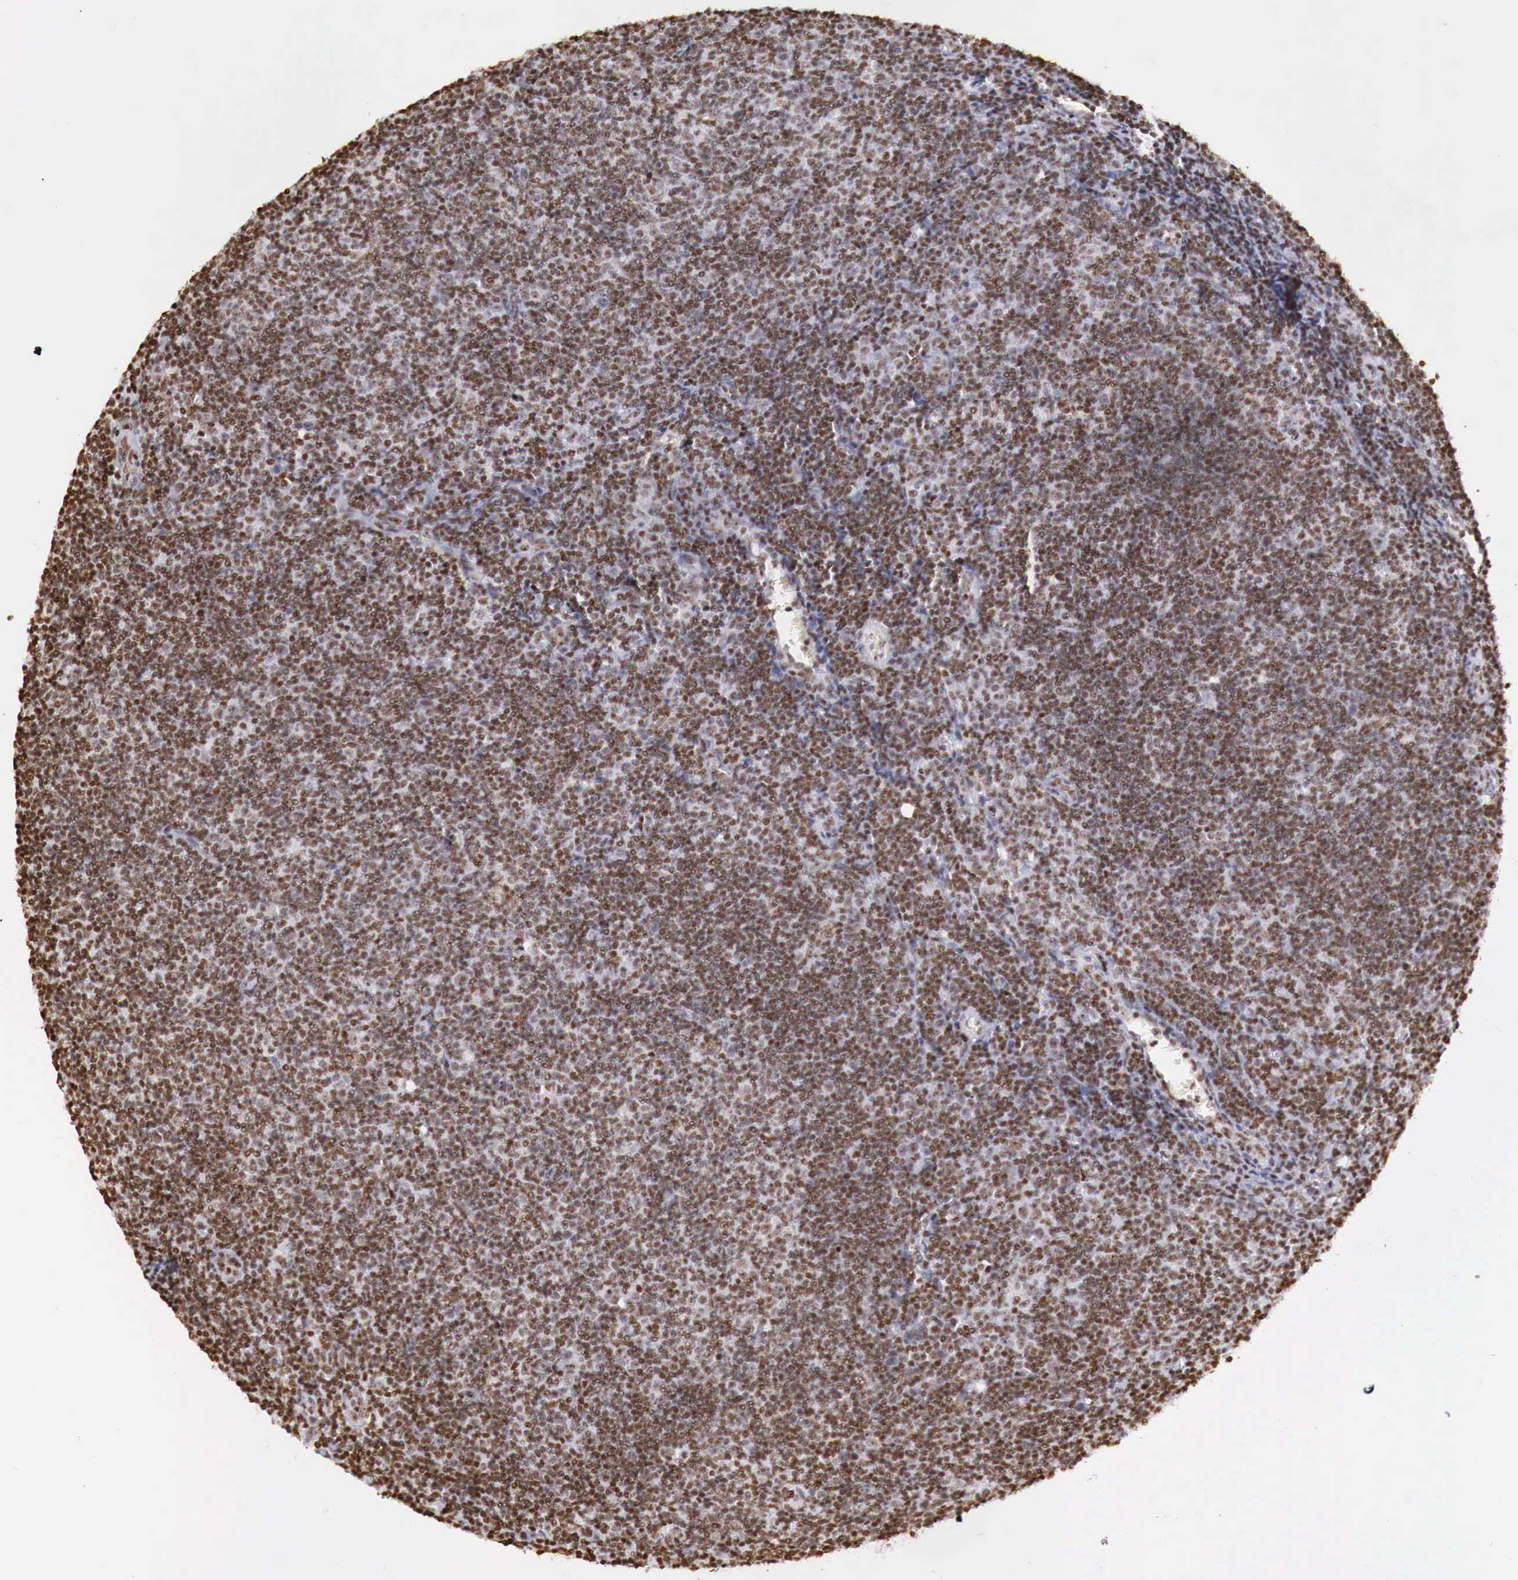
{"staining": {"intensity": "strong", "quantity": ">75%", "location": "nuclear"}, "tissue": "lymphoma", "cell_type": "Tumor cells", "image_type": "cancer", "snomed": [{"axis": "morphology", "description": "Malignant lymphoma, non-Hodgkin's type, Low grade"}, {"axis": "topography", "description": "Lymph node"}], "caption": "Protein staining of low-grade malignant lymphoma, non-Hodgkin's type tissue displays strong nuclear expression in about >75% of tumor cells. (DAB (3,3'-diaminobenzidine) IHC with brightfield microscopy, high magnification).", "gene": "DKC1", "patient": {"sex": "male", "age": 49}}